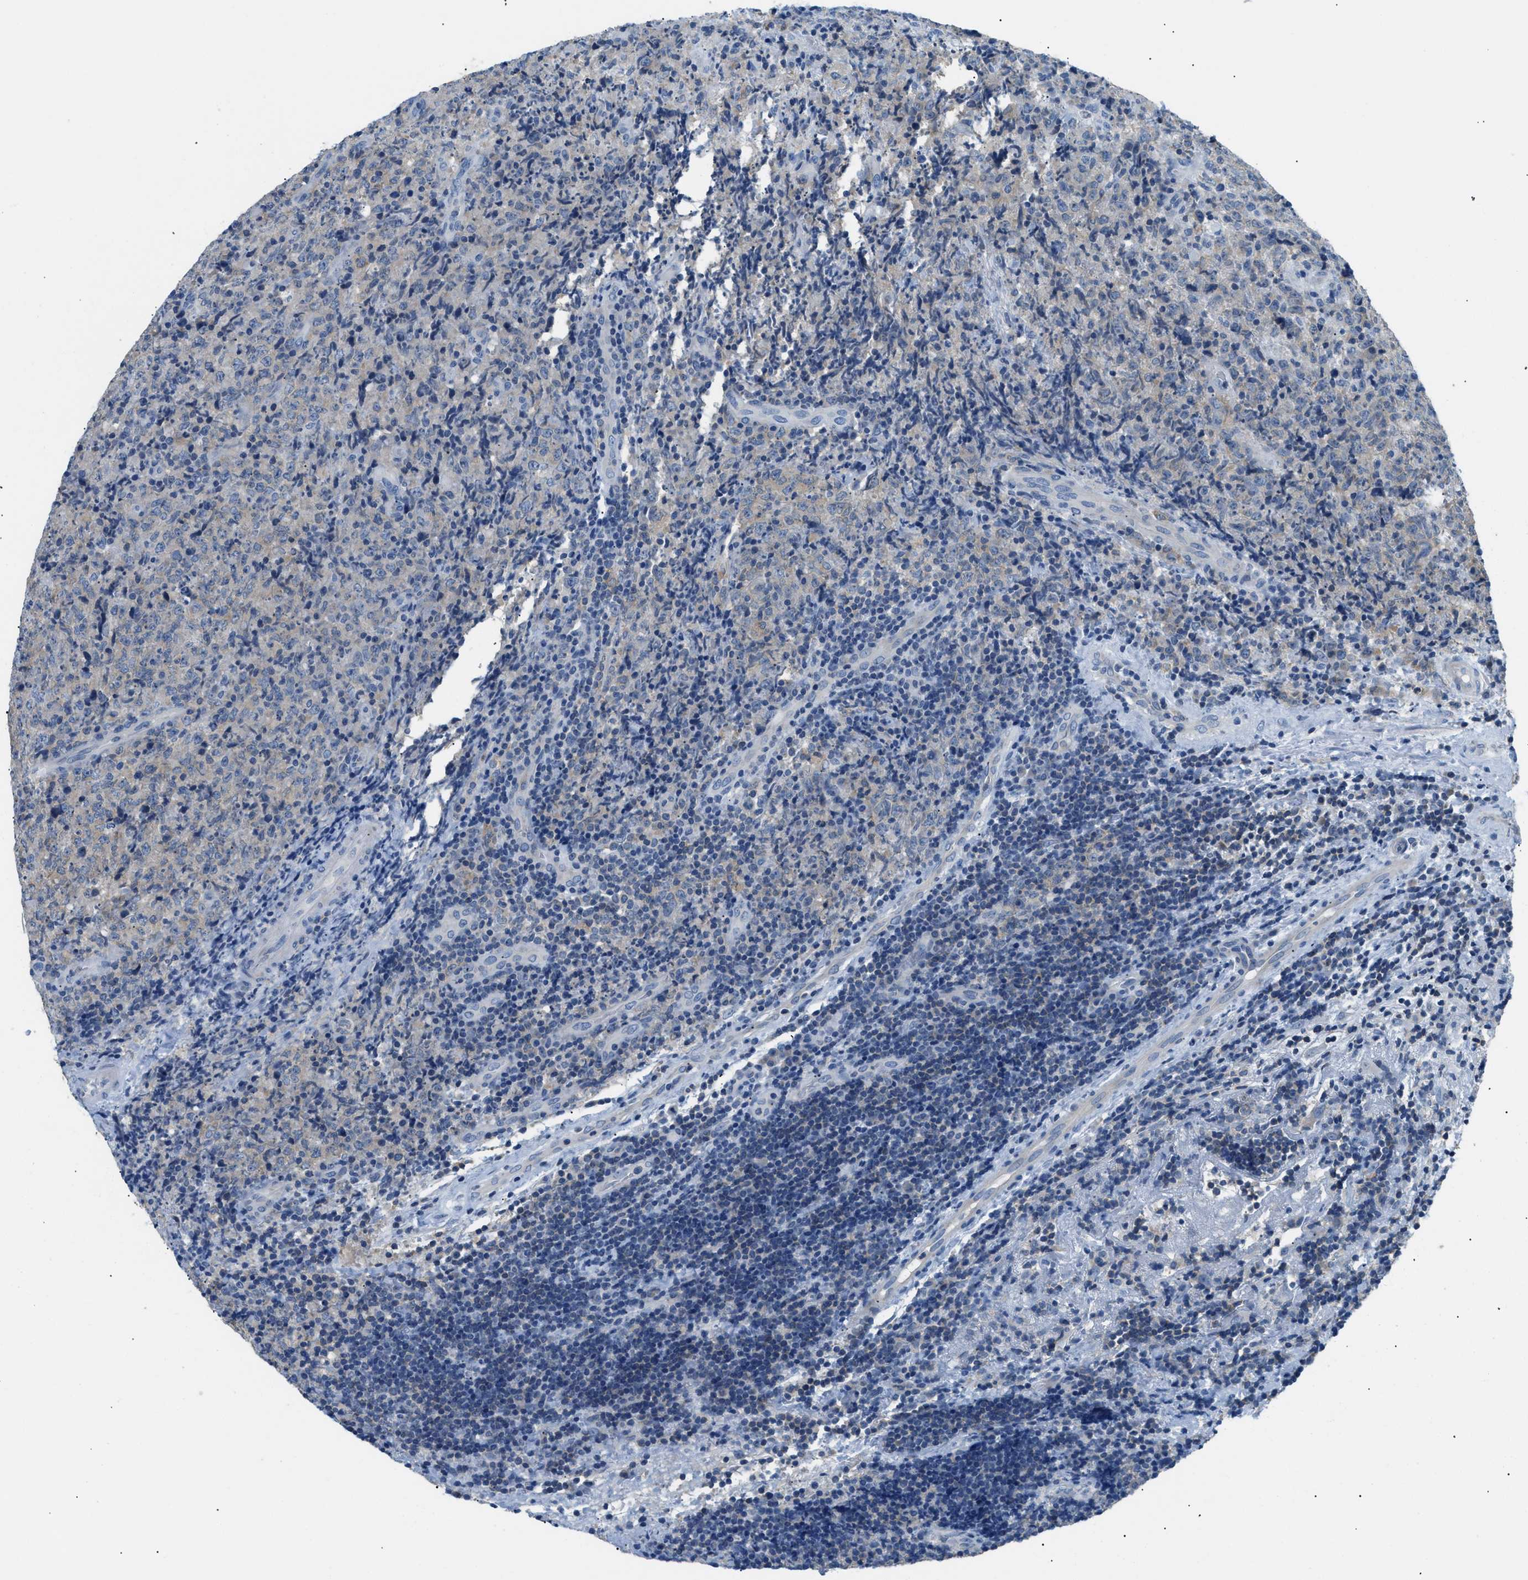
{"staining": {"intensity": "moderate", "quantity": "<25%", "location": "cytoplasmic/membranous"}, "tissue": "lymphoma", "cell_type": "Tumor cells", "image_type": "cancer", "snomed": [{"axis": "morphology", "description": "Malignant lymphoma, non-Hodgkin's type, High grade"}, {"axis": "topography", "description": "Tonsil"}], "caption": "This histopathology image reveals malignant lymphoma, non-Hodgkin's type (high-grade) stained with immunohistochemistry to label a protein in brown. The cytoplasmic/membranous of tumor cells show moderate positivity for the protein. Nuclei are counter-stained blue.", "gene": "ILDR1", "patient": {"sex": "female", "age": 36}}